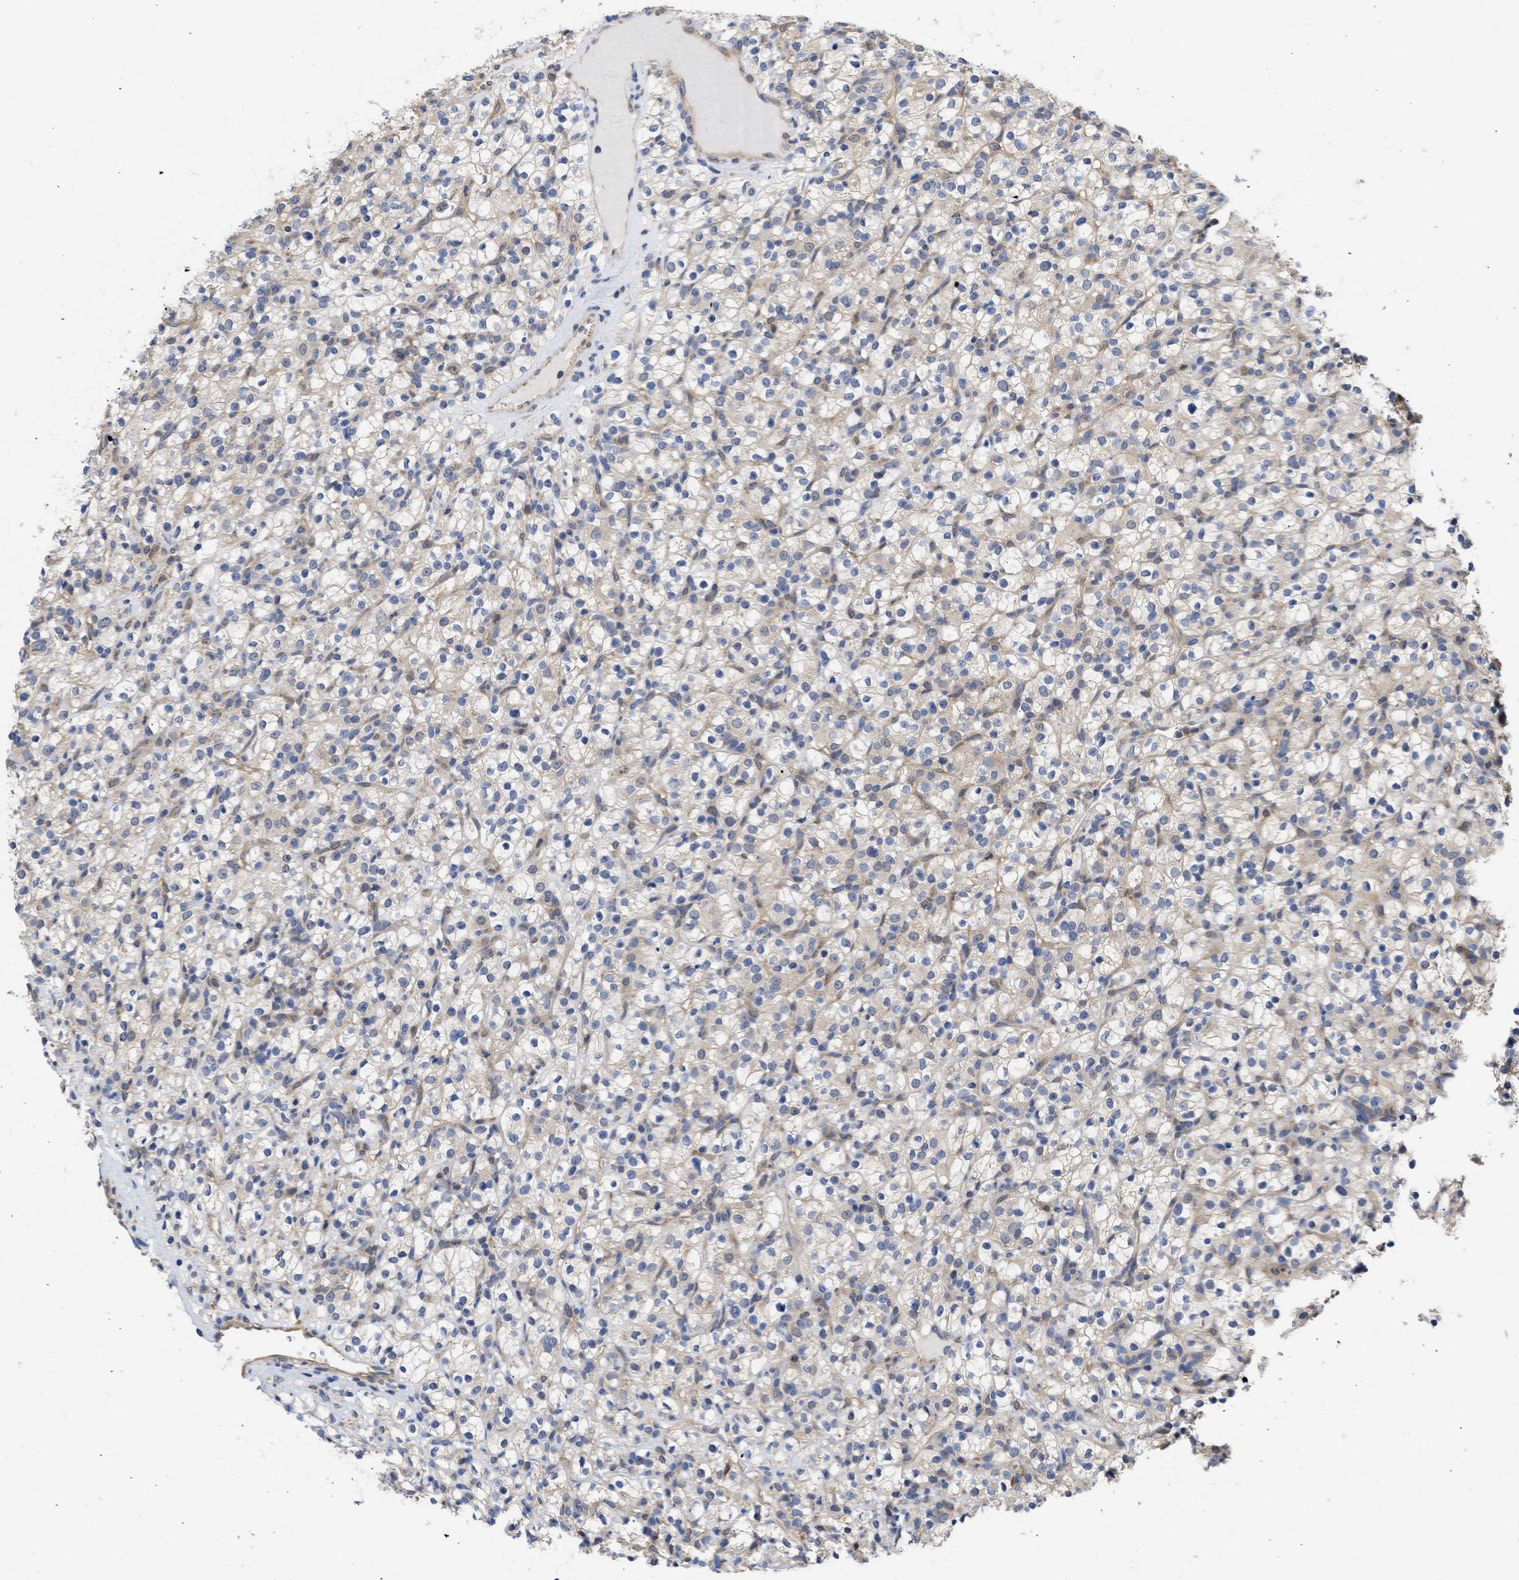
{"staining": {"intensity": "weak", "quantity": "<25%", "location": "cytoplasmic/membranous"}, "tissue": "renal cancer", "cell_type": "Tumor cells", "image_type": "cancer", "snomed": [{"axis": "morphology", "description": "Normal tissue, NOS"}, {"axis": "morphology", "description": "Adenocarcinoma, NOS"}, {"axis": "topography", "description": "Kidney"}], "caption": "Renal adenocarcinoma stained for a protein using immunohistochemistry (IHC) demonstrates no staining tumor cells.", "gene": "MAP2K3", "patient": {"sex": "female", "age": 72}}